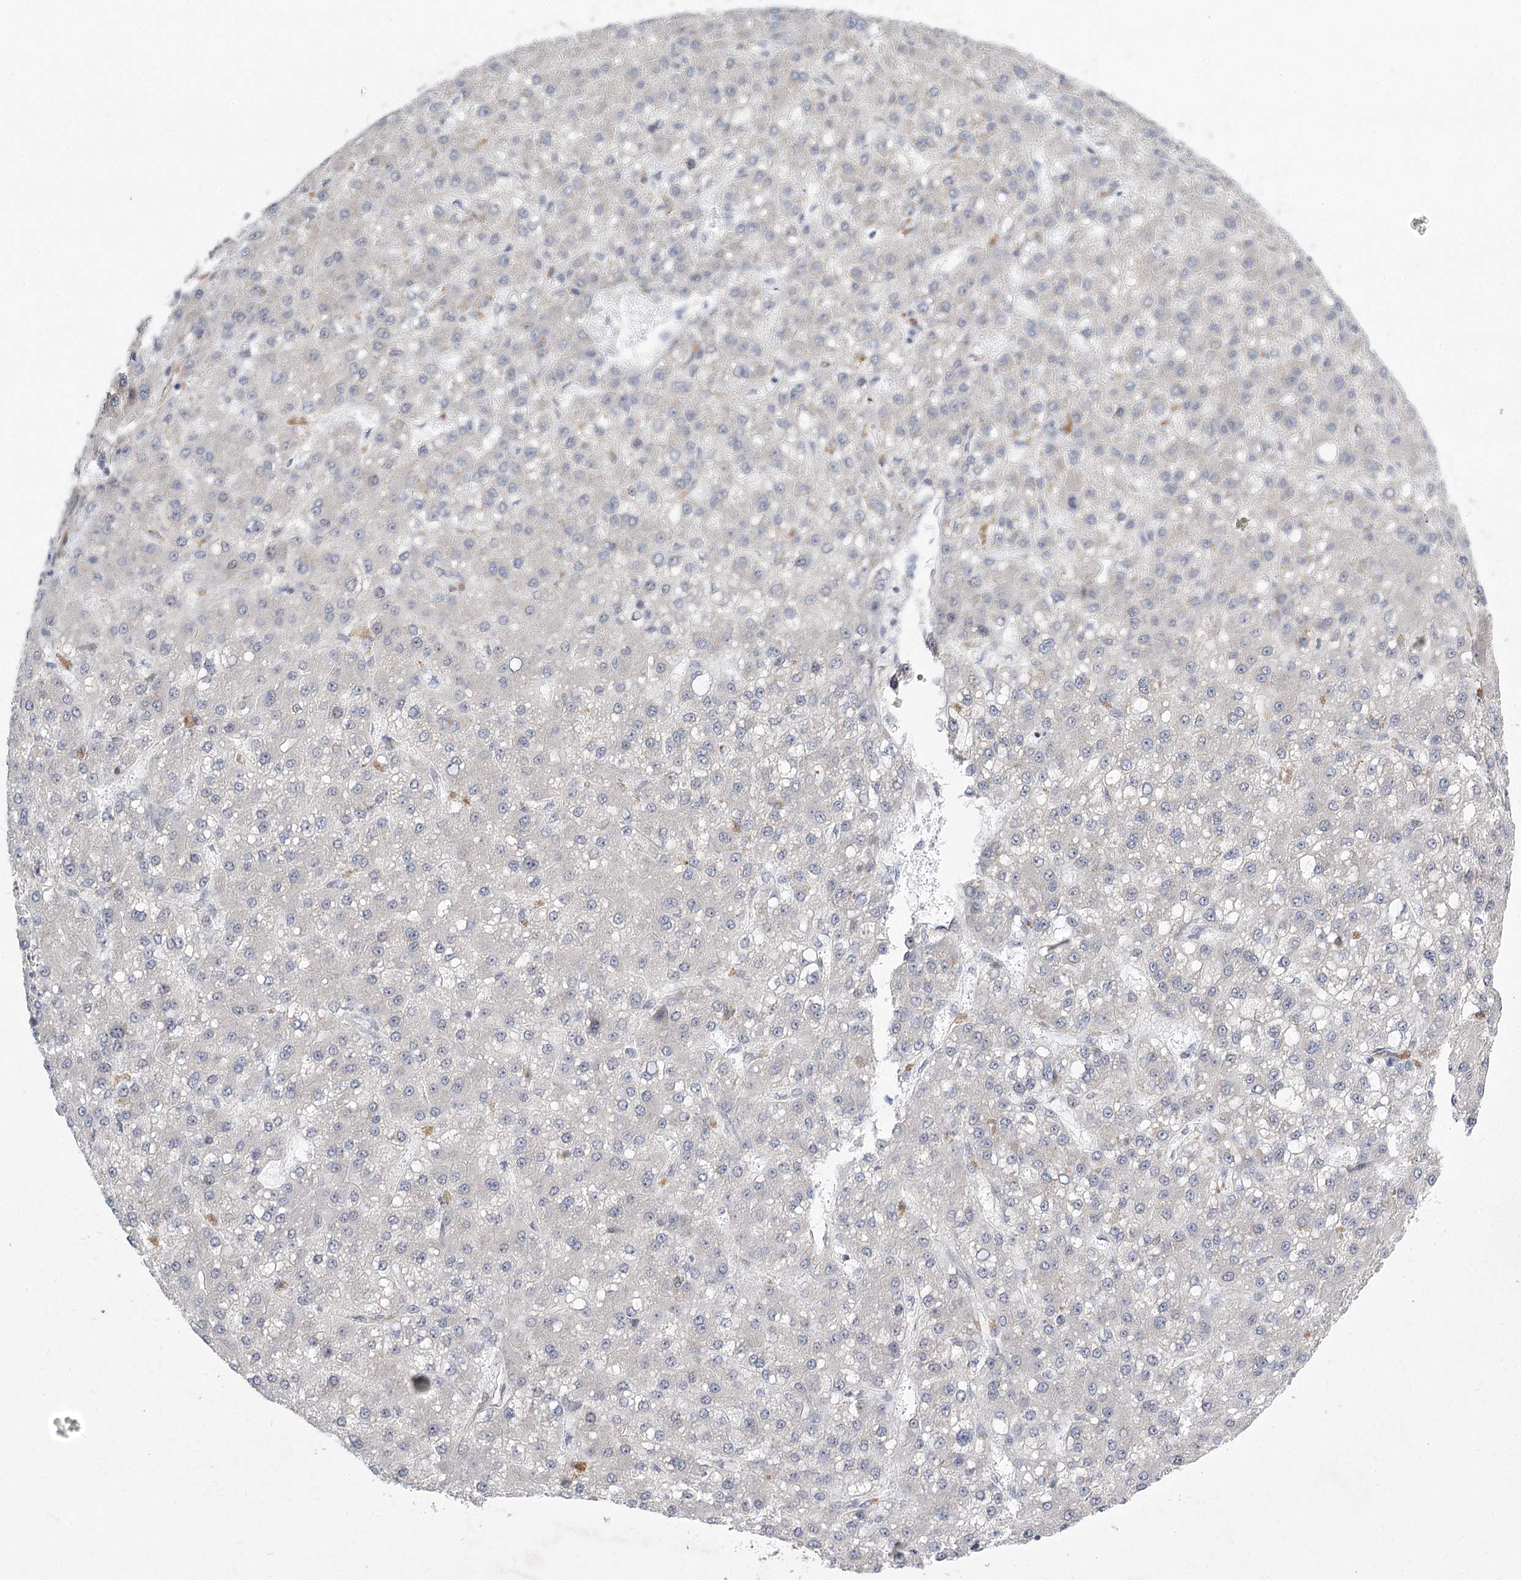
{"staining": {"intensity": "negative", "quantity": "none", "location": "none"}, "tissue": "liver cancer", "cell_type": "Tumor cells", "image_type": "cancer", "snomed": [{"axis": "morphology", "description": "Carcinoma, Hepatocellular, NOS"}, {"axis": "topography", "description": "Liver"}], "caption": "There is no significant expression in tumor cells of liver cancer.", "gene": "MEPE", "patient": {"sex": "male", "age": 67}}